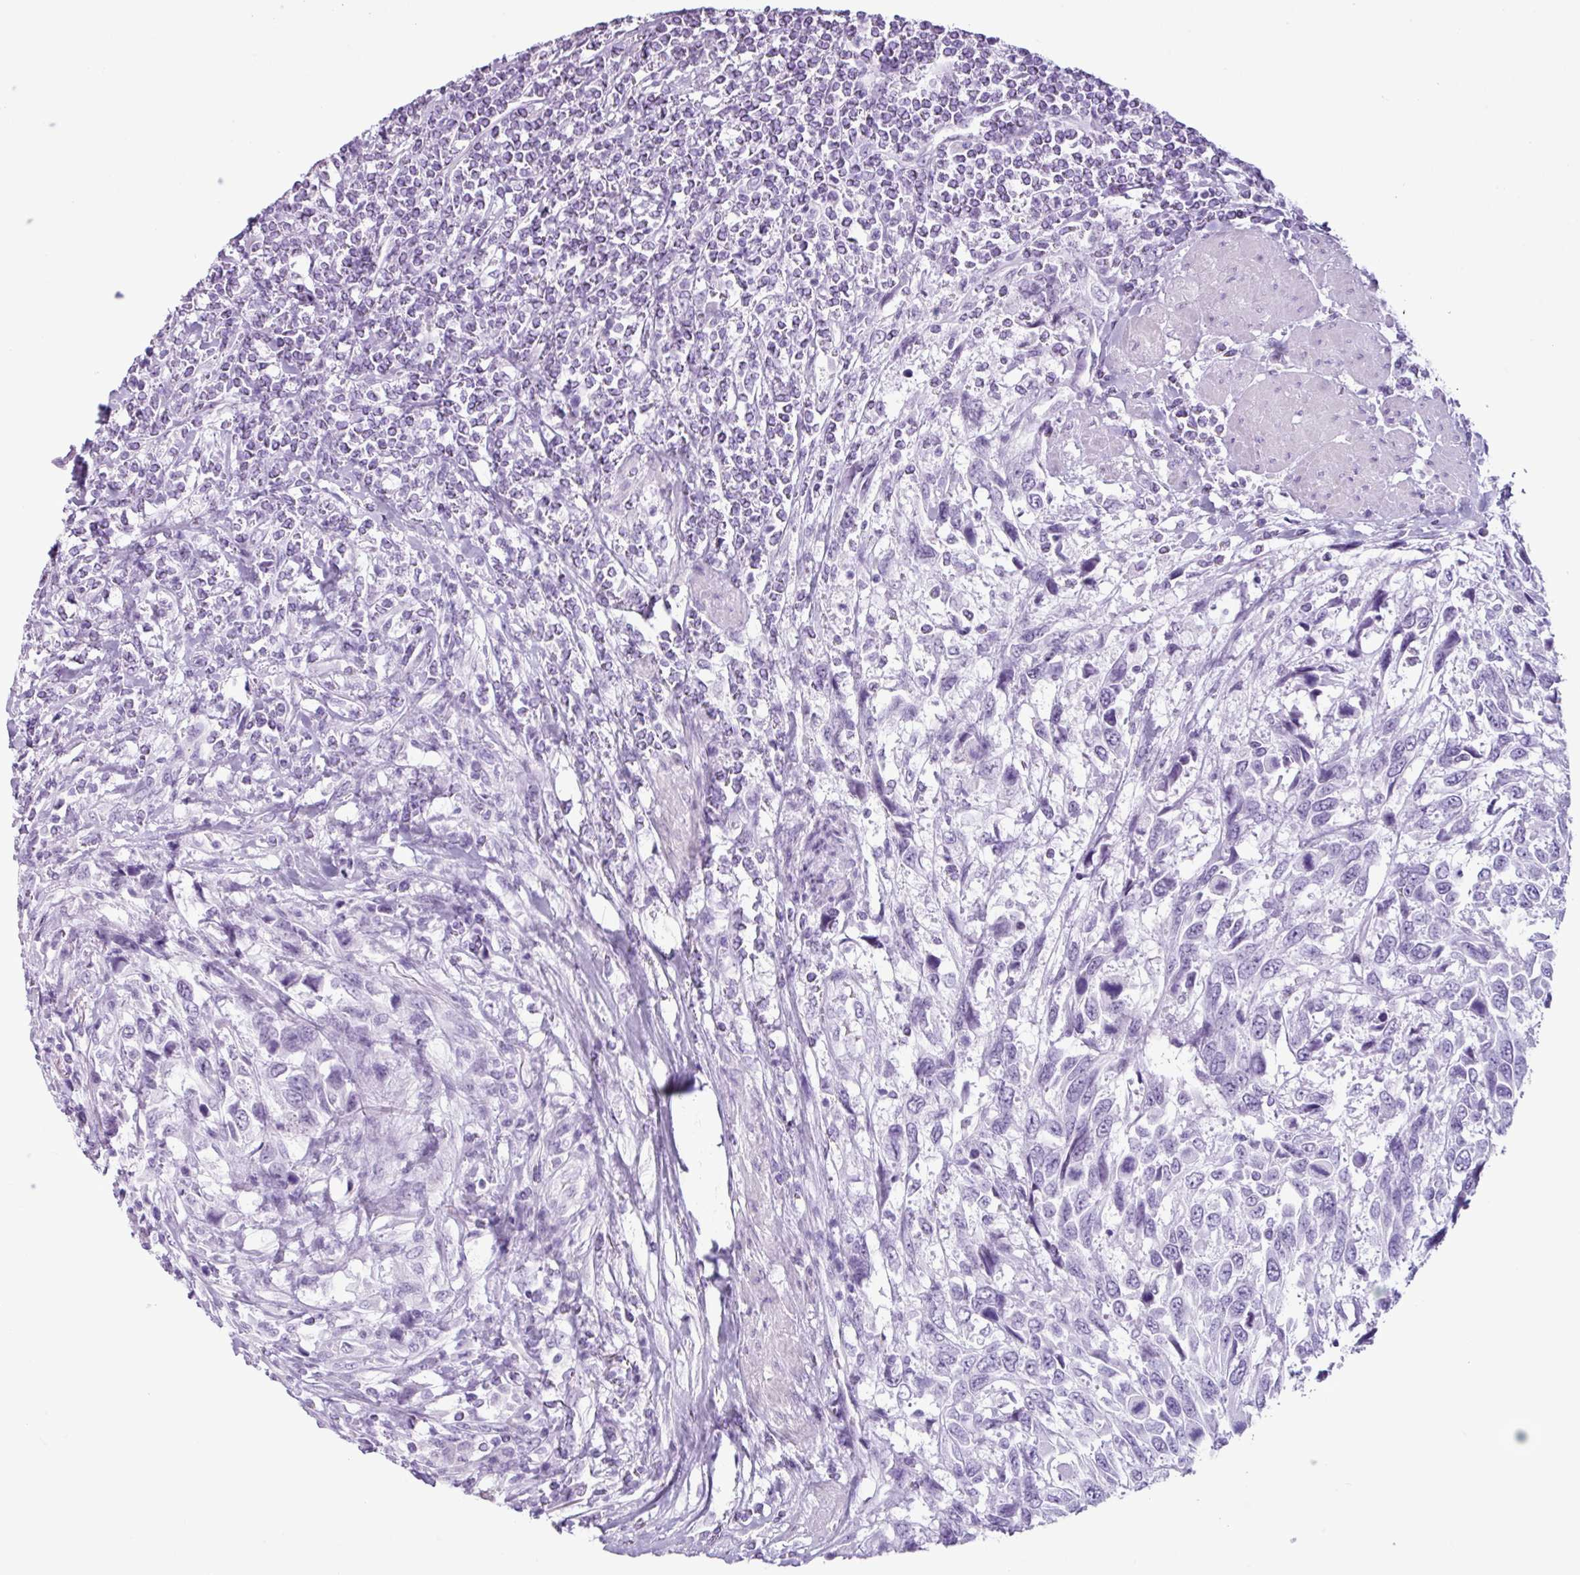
{"staining": {"intensity": "negative", "quantity": "none", "location": "none"}, "tissue": "urothelial cancer", "cell_type": "Tumor cells", "image_type": "cancer", "snomed": [{"axis": "morphology", "description": "Urothelial carcinoma, High grade"}, {"axis": "topography", "description": "Urinary bladder"}], "caption": "Tumor cells show no significant staining in high-grade urothelial carcinoma.", "gene": "SCT", "patient": {"sex": "female", "age": 70}}